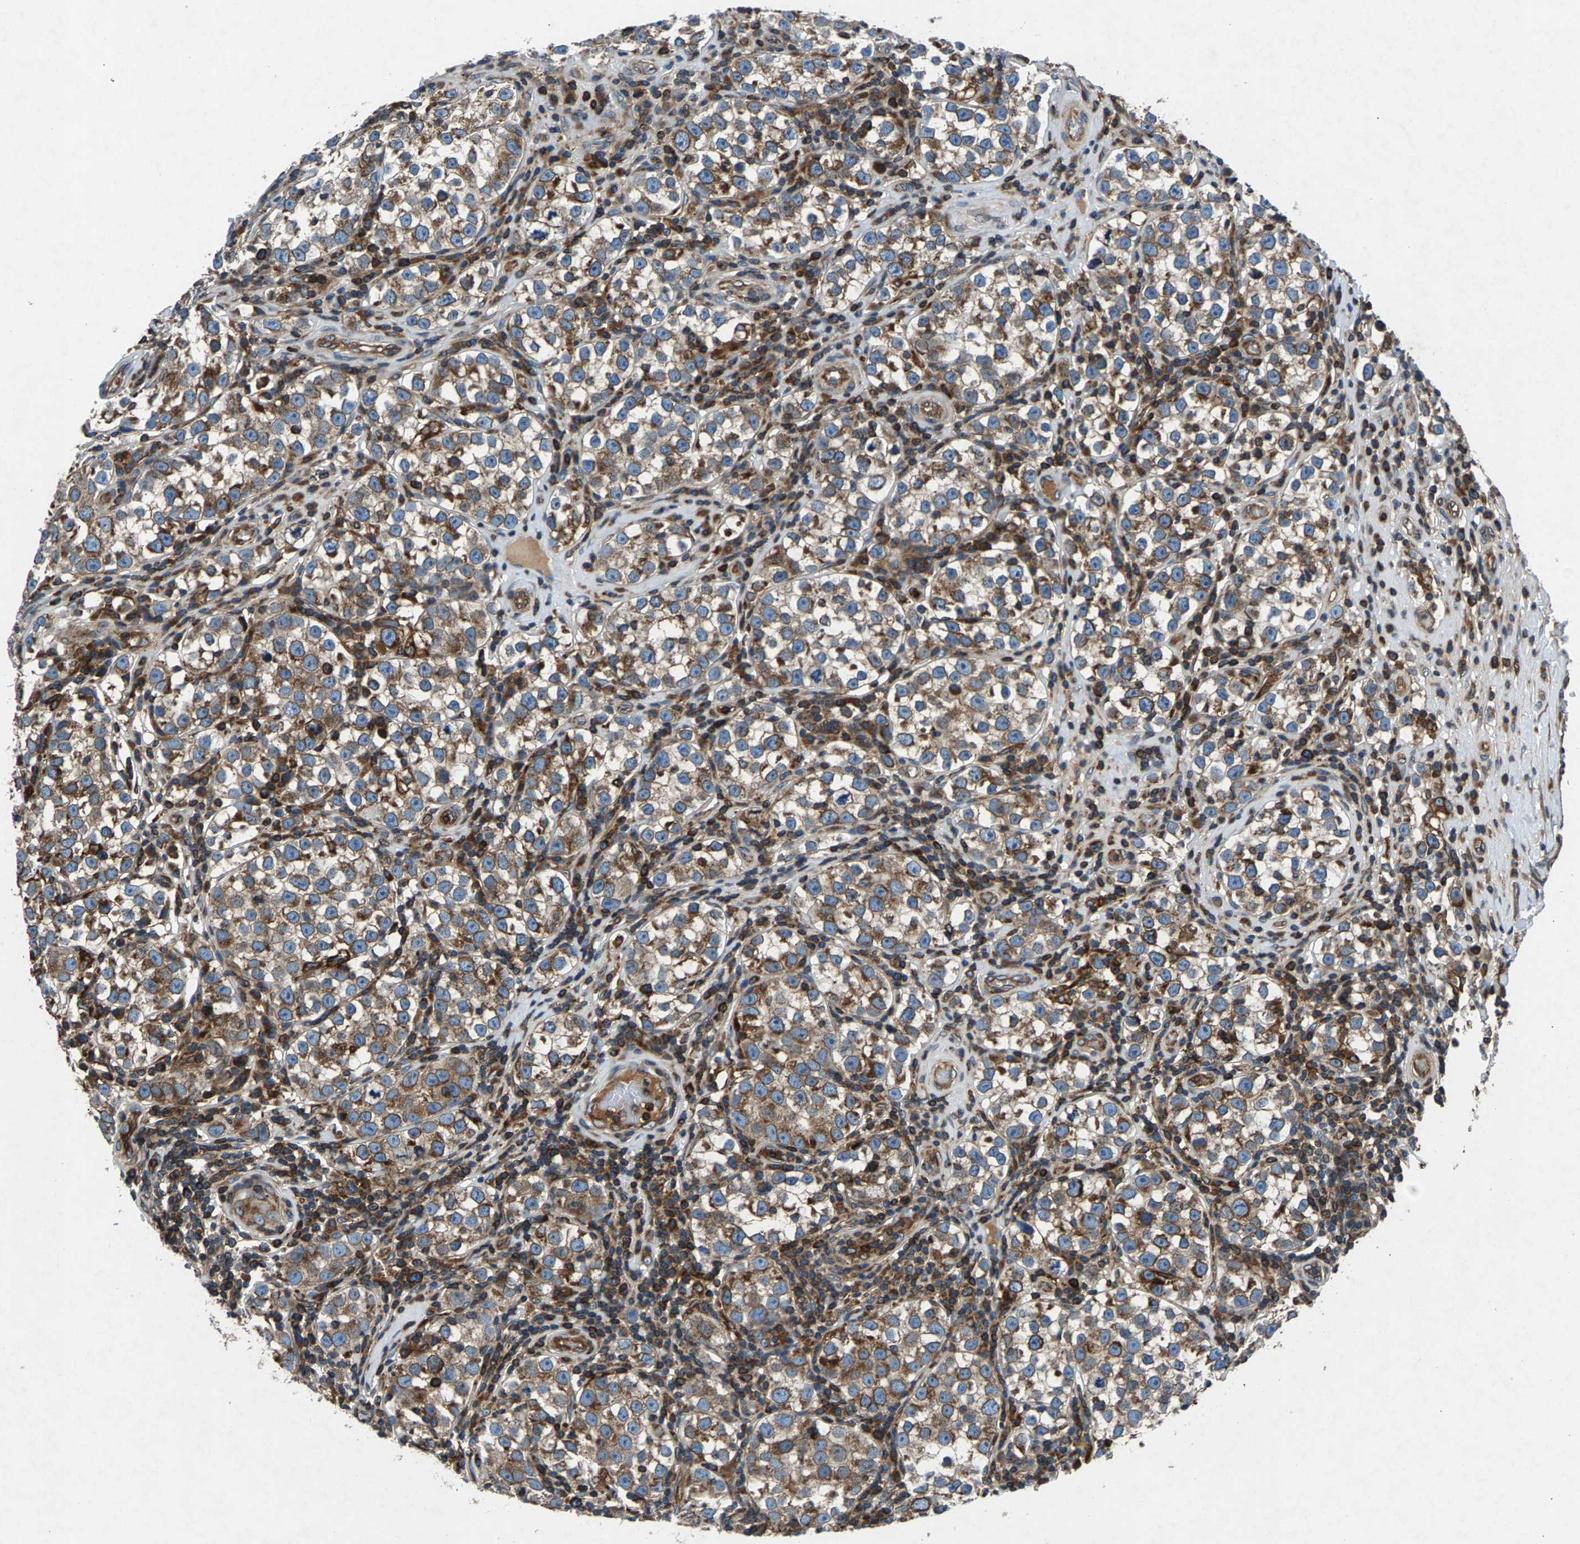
{"staining": {"intensity": "weak", "quantity": ">75%", "location": "cytoplasmic/membranous"}, "tissue": "testis cancer", "cell_type": "Tumor cells", "image_type": "cancer", "snomed": [{"axis": "morphology", "description": "Normal tissue, NOS"}, {"axis": "morphology", "description": "Seminoma, NOS"}, {"axis": "topography", "description": "Testis"}], "caption": "IHC of testis cancer (seminoma) reveals low levels of weak cytoplasmic/membranous expression in about >75% of tumor cells. (brown staining indicates protein expression, while blue staining denotes nuclei).", "gene": "LPCAT1", "patient": {"sex": "male", "age": 43}}